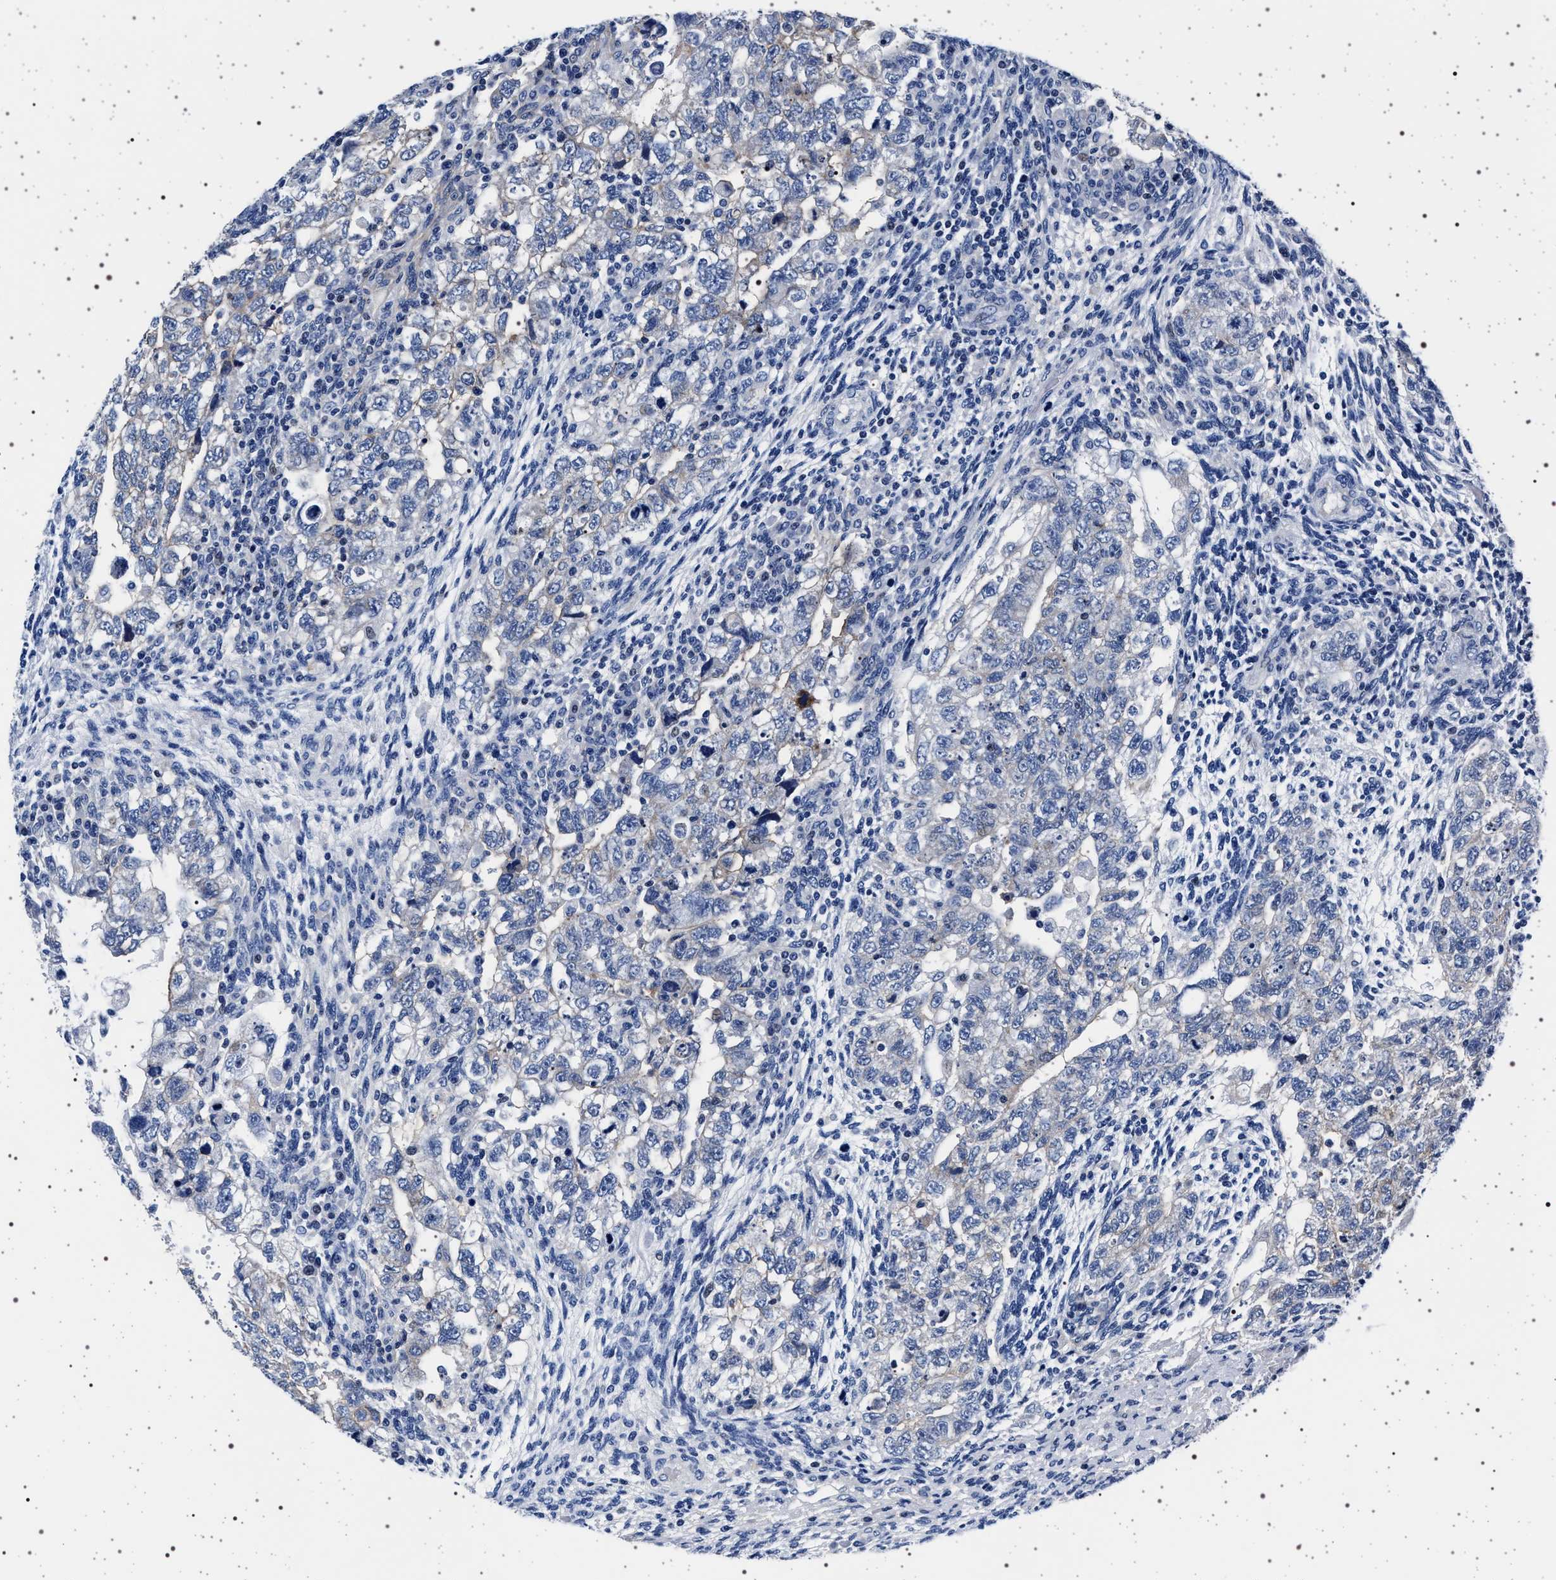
{"staining": {"intensity": "negative", "quantity": "none", "location": "none"}, "tissue": "testis cancer", "cell_type": "Tumor cells", "image_type": "cancer", "snomed": [{"axis": "morphology", "description": "Normal tissue, NOS"}, {"axis": "morphology", "description": "Carcinoma, Embryonal, NOS"}, {"axis": "topography", "description": "Testis"}], "caption": "DAB immunohistochemical staining of testis cancer displays no significant expression in tumor cells. Nuclei are stained in blue.", "gene": "SLC9A1", "patient": {"sex": "male", "age": 36}}